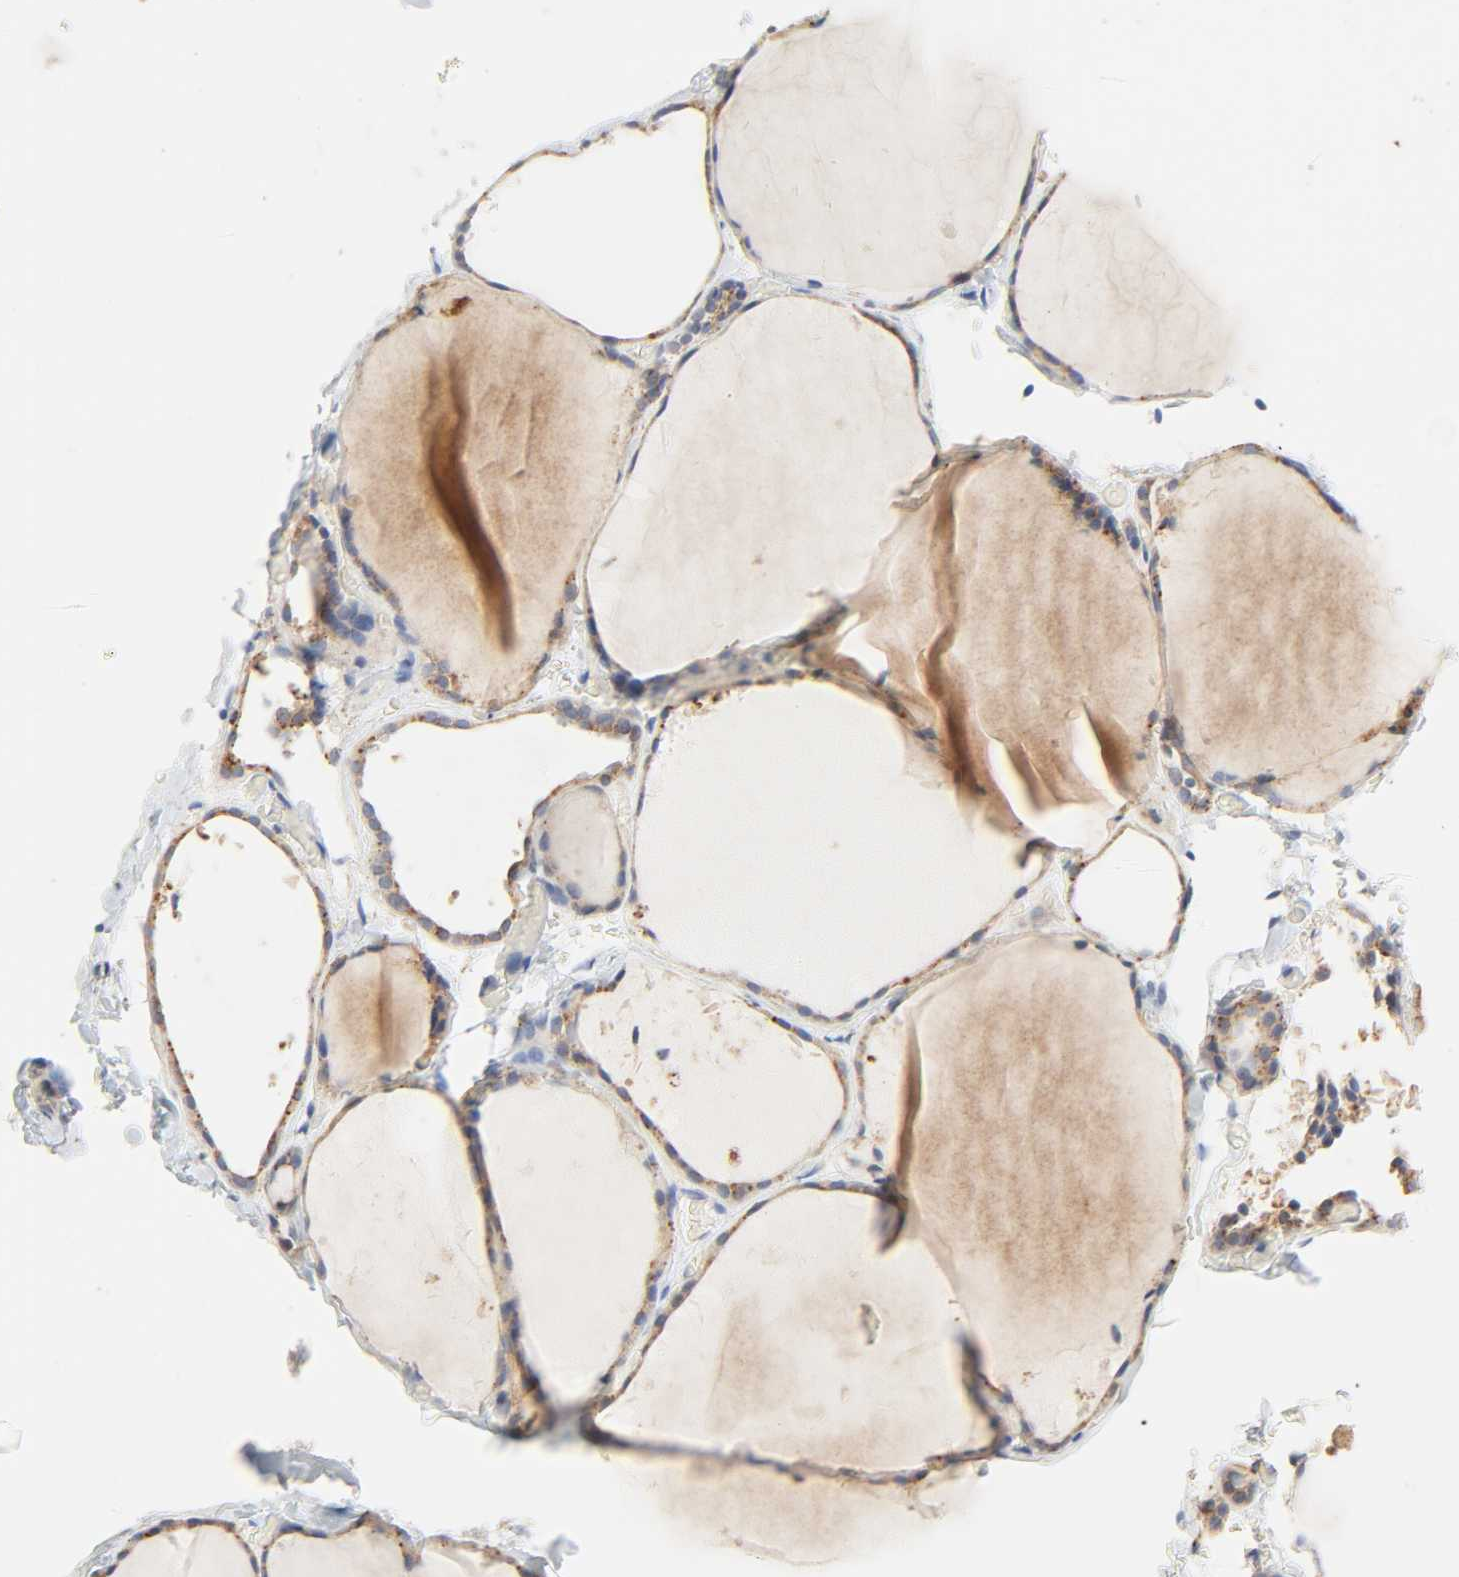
{"staining": {"intensity": "moderate", "quantity": ">75%", "location": "cytoplasmic/membranous"}, "tissue": "thyroid gland", "cell_type": "Glandular cells", "image_type": "normal", "snomed": [{"axis": "morphology", "description": "Normal tissue, NOS"}, {"axis": "topography", "description": "Thyroid gland"}], "caption": "This image displays benign thyroid gland stained with immunohistochemistry (IHC) to label a protein in brown. The cytoplasmic/membranous of glandular cells show moderate positivity for the protein. Nuclei are counter-stained blue.", "gene": "CAMK2A", "patient": {"sex": "female", "age": 22}}